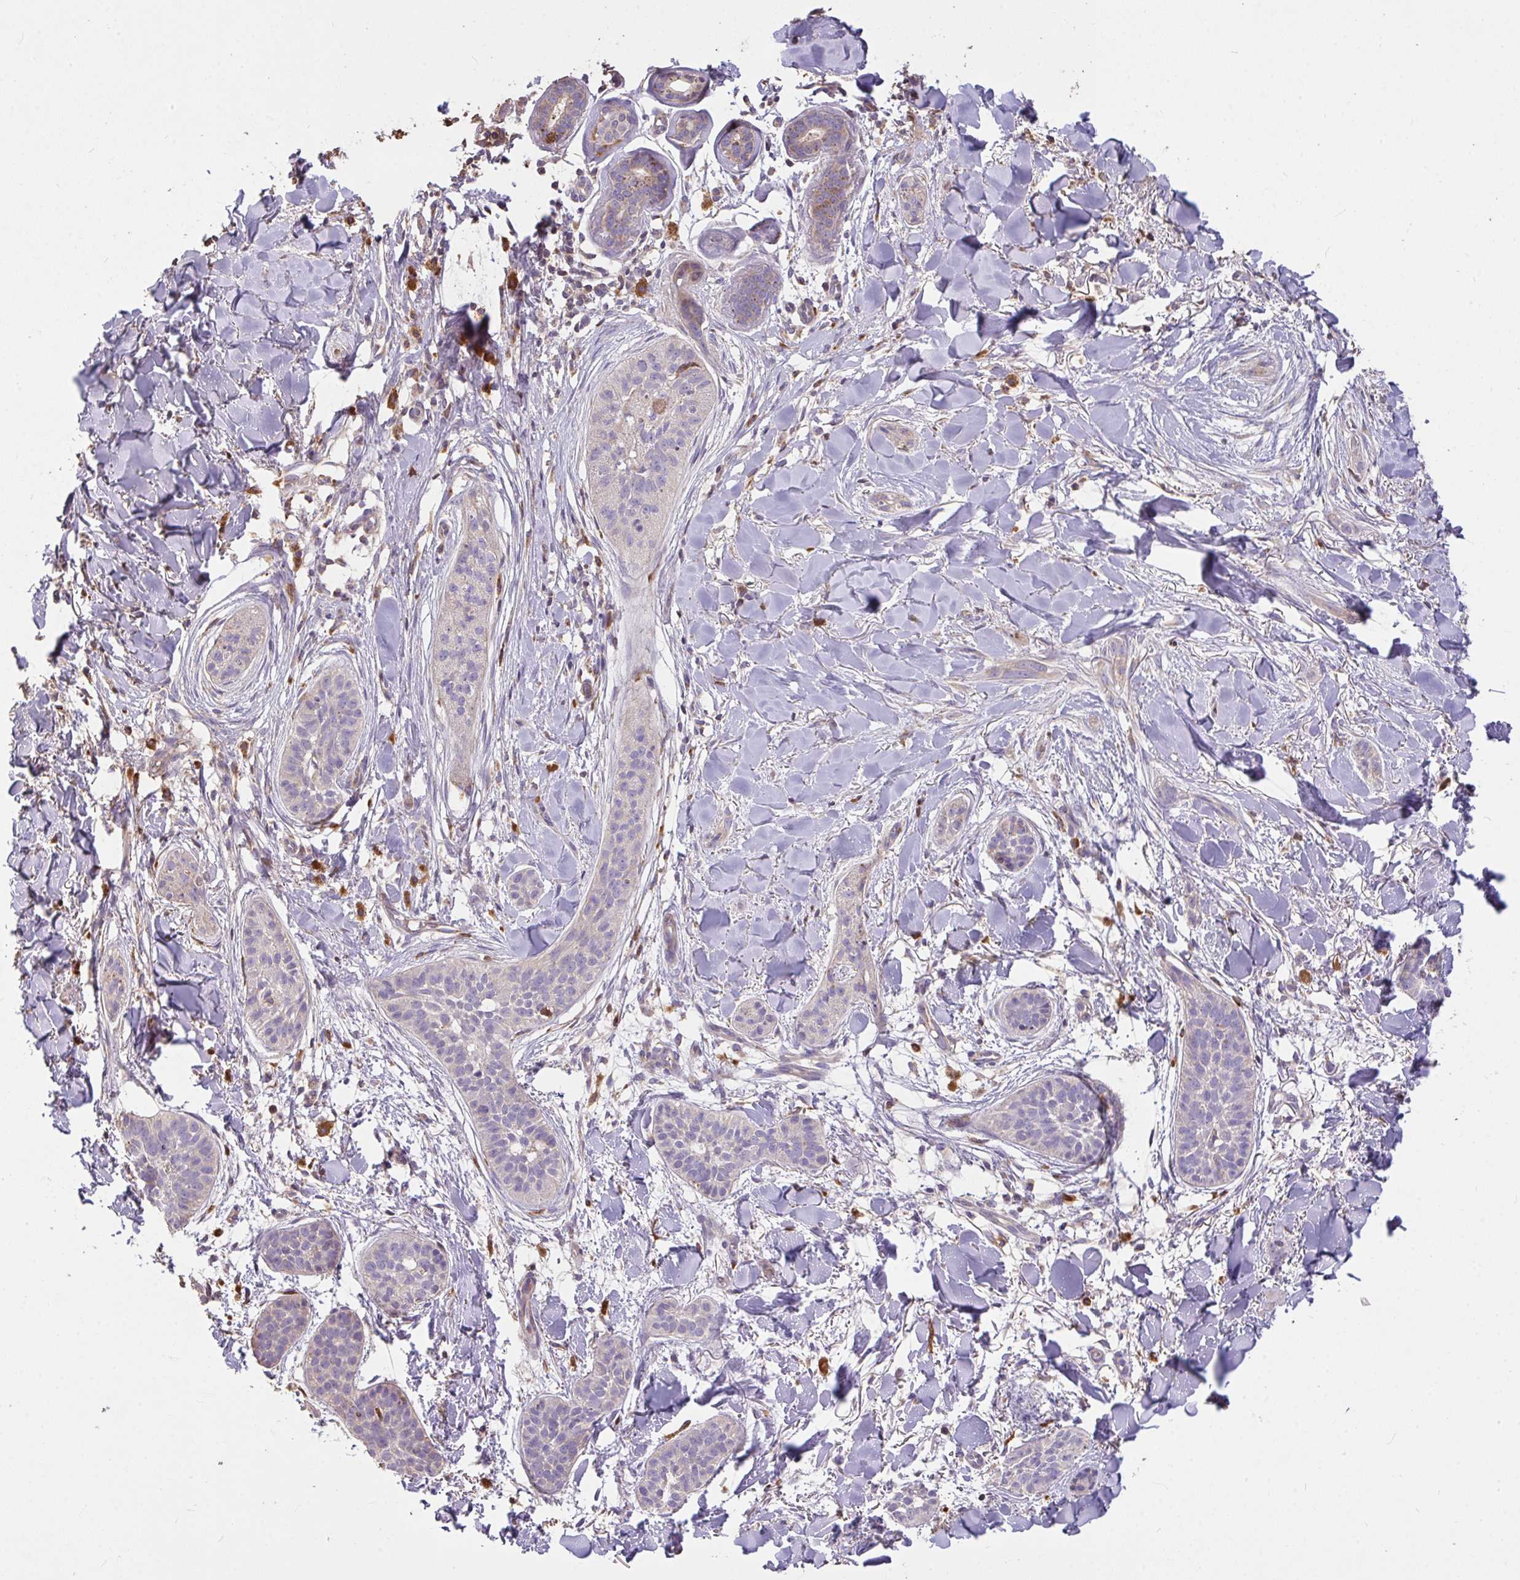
{"staining": {"intensity": "negative", "quantity": "none", "location": "none"}, "tissue": "skin cancer", "cell_type": "Tumor cells", "image_type": "cancer", "snomed": [{"axis": "morphology", "description": "Basal cell carcinoma"}, {"axis": "topography", "description": "Skin"}], "caption": "This is an immunohistochemistry image of human skin cancer. There is no expression in tumor cells.", "gene": "FCER1A", "patient": {"sex": "male", "age": 52}}